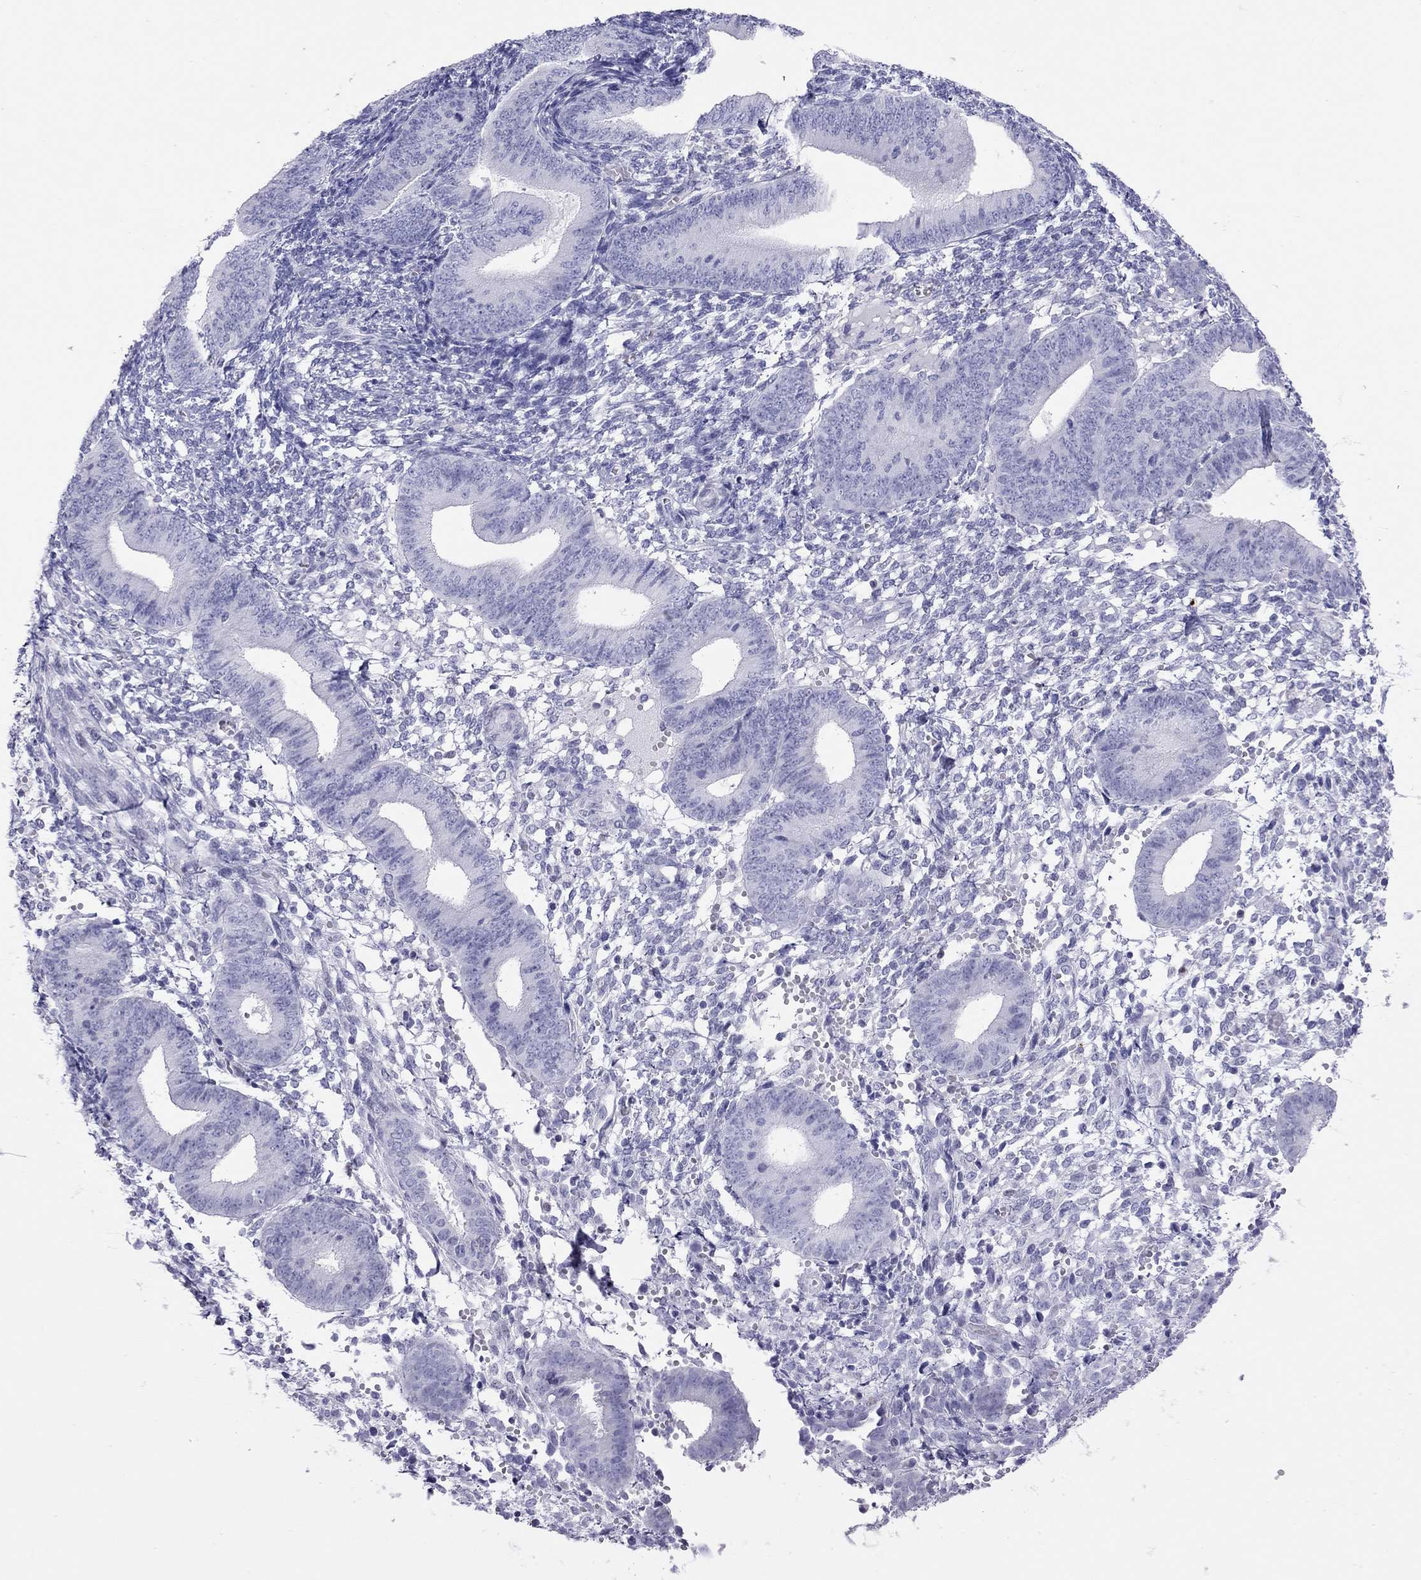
{"staining": {"intensity": "negative", "quantity": "none", "location": "none"}, "tissue": "endometrium", "cell_type": "Cells in endometrial stroma", "image_type": "normal", "snomed": [{"axis": "morphology", "description": "Normal tissue, NOS"}, {"axis": "topography", "description": "Endometrium"}], "caption": "This is a micrograph of immunohistochemistry staining of normal endometrium, which shows no staining in cells in endometrial stroma. (DAB immunohistochemistry with hematoxylin counter stain).", "gene": "STAG3", "patient": {"sex": "female", "age": 39}}